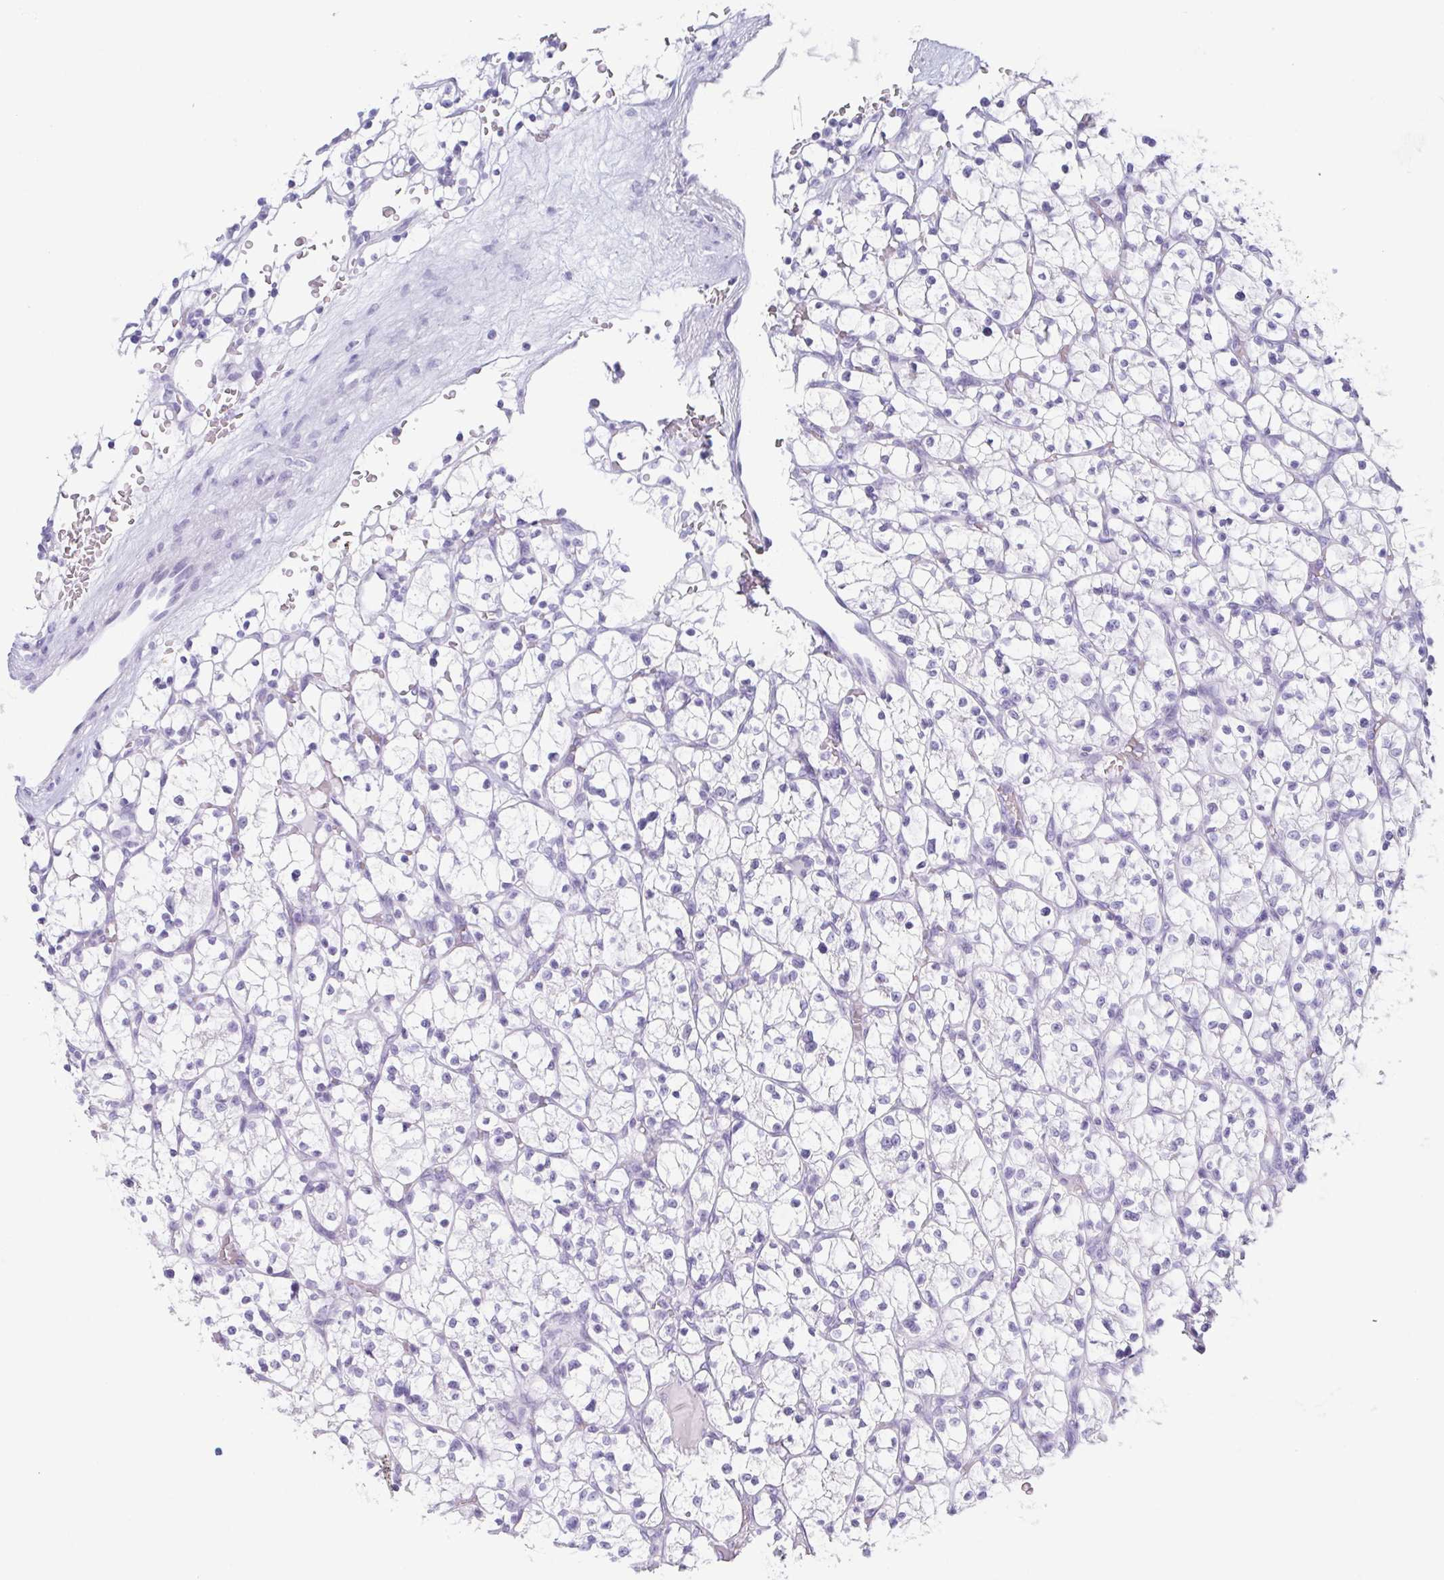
{"staining": {"intensity": "negative", "quantity": "none", "location": "none"}, "tissue": "renal cancer", "cell_type": "Tumor cells", "image_type": "cancer", "snomed": [{"axis": "morphology", "description": "Adenocarcinoma, NOS"}, {"axis": "topography", "description": "Kidney"}], "caption": "IHC image of neoplastic tissue: human renal cancer stained with DAB (3,3'-diaminobenzidine) reveals no significant protein staining in tumor cells. (DAB immunohistochemistry (IHC), high magnification).", "gene": "ZG16B", "patient": {"sex": "female", "age": 64}}